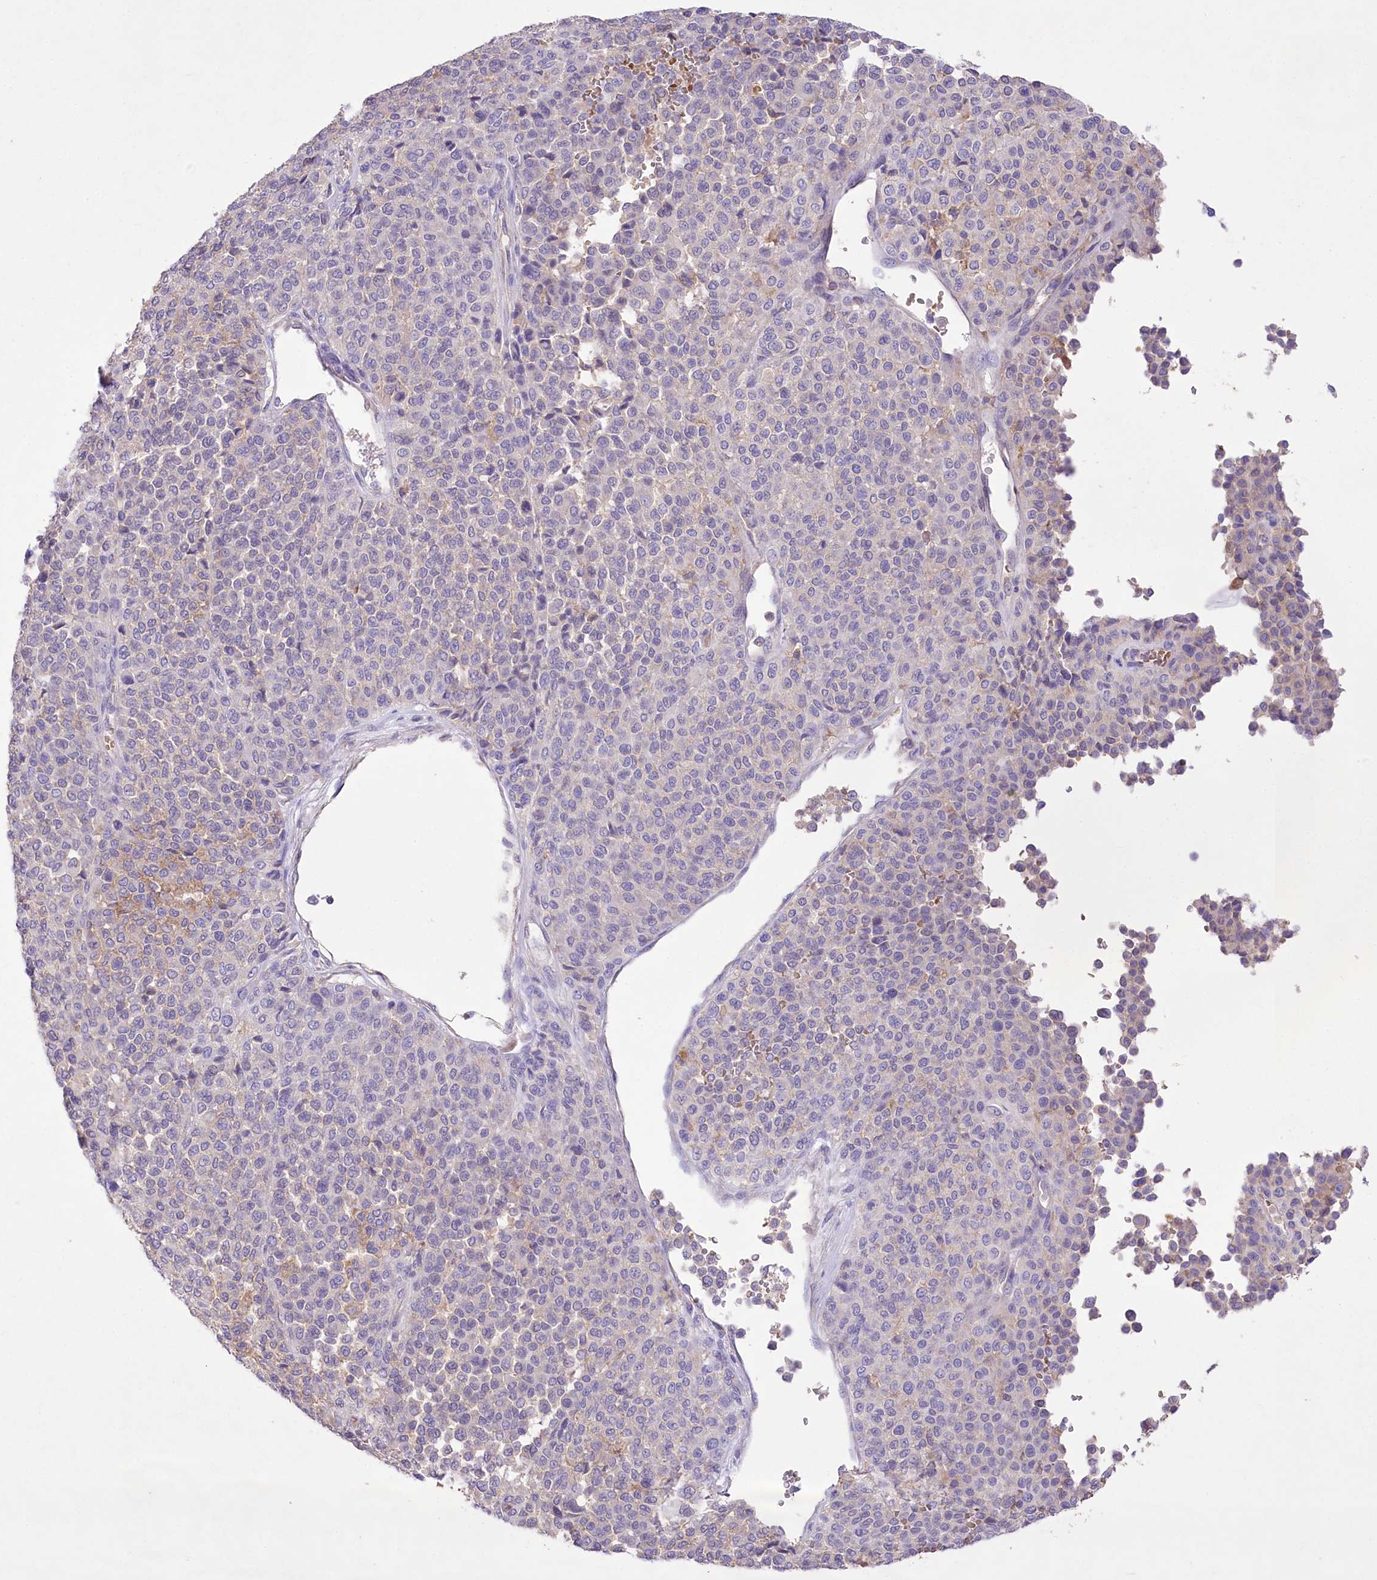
{"staining": {"intensity": "negative", "quantity": "none", "location": "none"}, "tissue": "melanoma", "cell_type": "Tumor cells", "image_type": "cancer", "snomed": [{"axis": "morphology", "description": "Malignant melanoma, Metastatic site"}, {"axis": "topography", "description": "Pancreas"}], "caption": "Malignant melanoma (metastatic site) stained for a protein using IHC displays no expression tumor cells.", "gene": "PRSS53", "patient": {"sex": "female", "age": 30}}